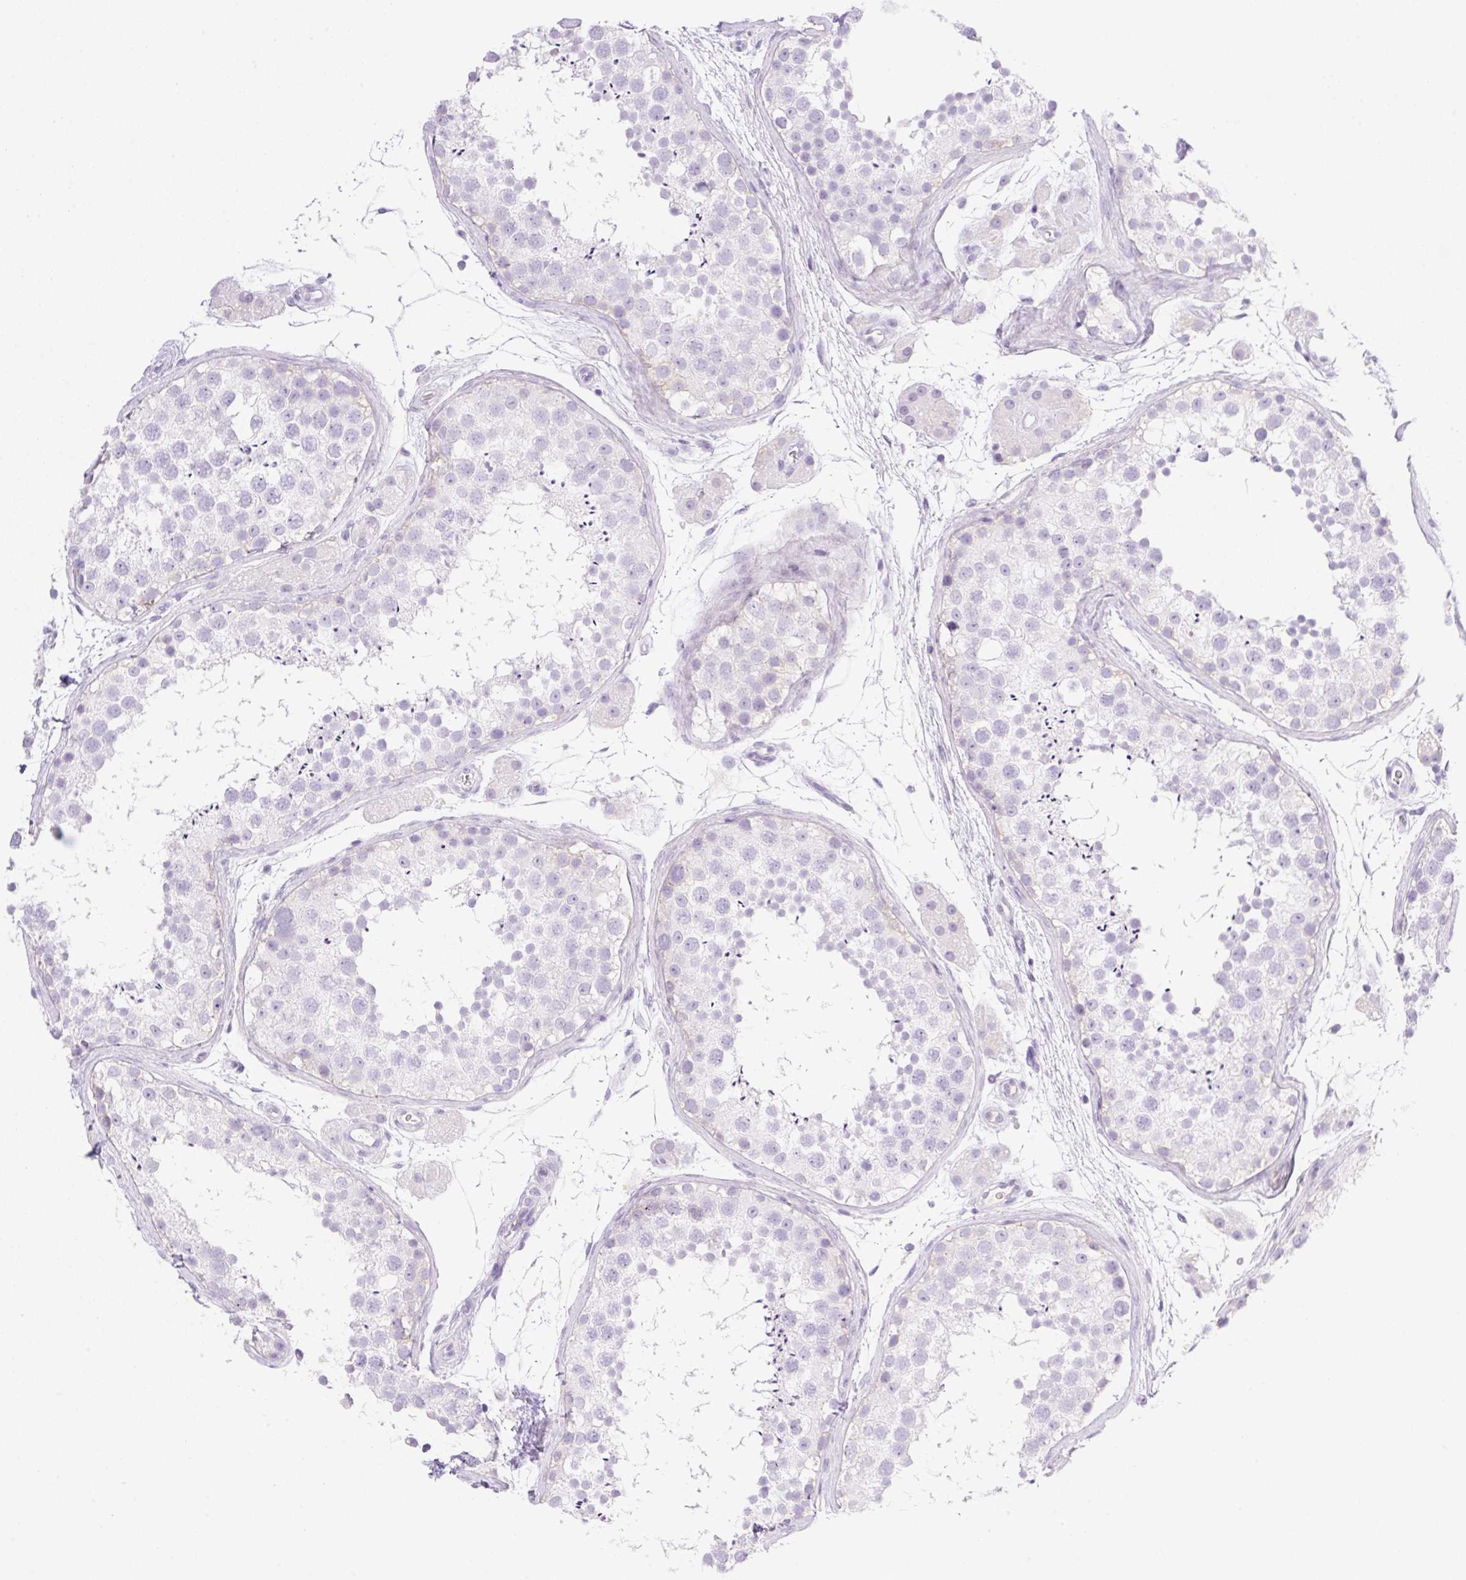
{"staining": {"intensity": "negative", "quantity": "none", "location": "none"}, "tissue": "testis", "cell_type": "Cells in seminiferous ducts", "image_type": "normal", "snomed": [{"axis": "morphology", "description": "Normal tissue, NOS"}, {"axis": "topography", "description": "Testis"}], "caption": "The photomicrograph exhibits no significant expression in cells in seminiferous ducts of testis. Brightfield microscopy of immunohistochemistry stained with DAB (3,3'-diaminobenzidine) (brown) and hematoxylin (blue), captured at high magnification.", "gene": "PALM3", "patient": {"sex": "male", "age": 41}}